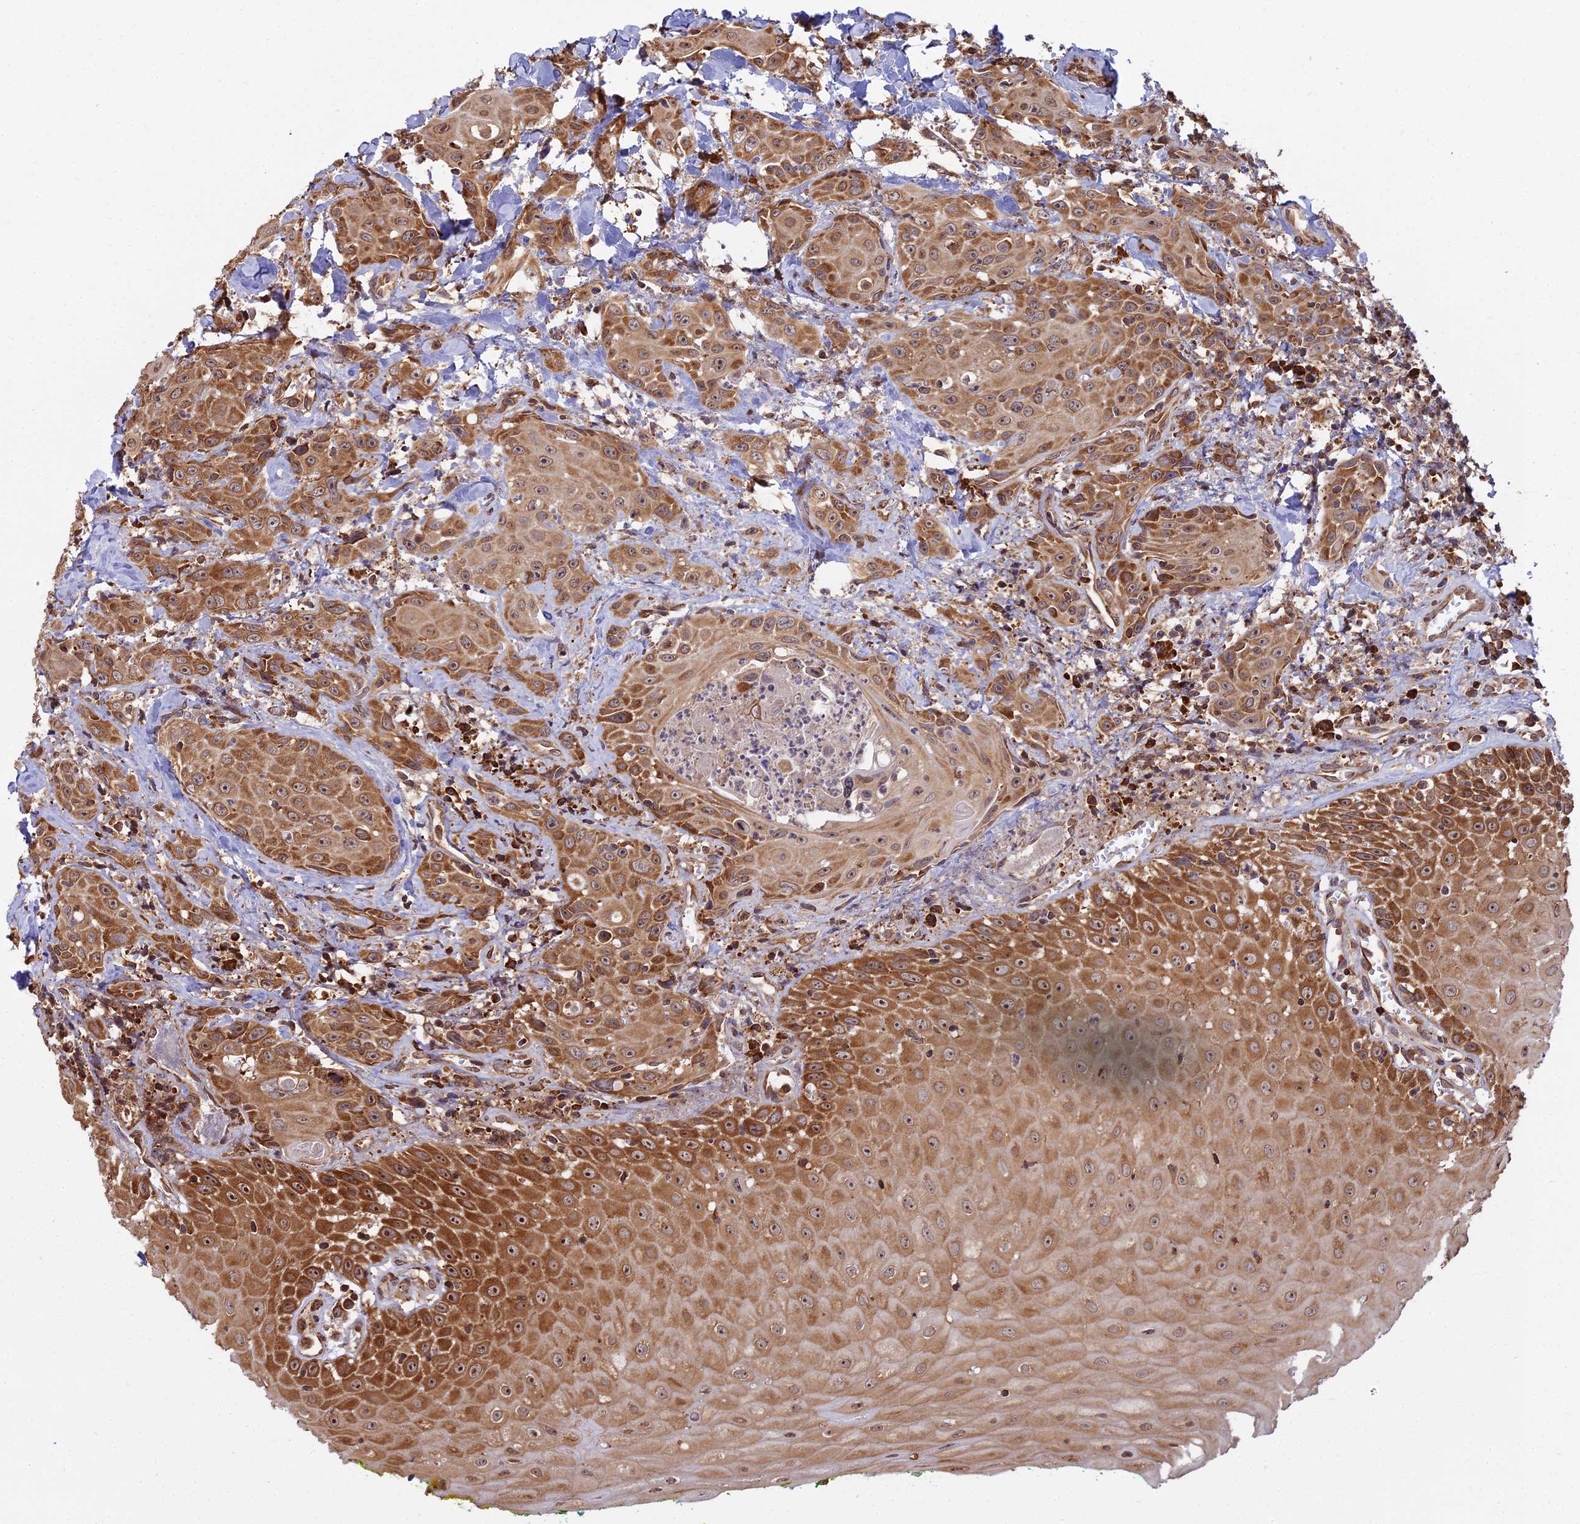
{"staining": {"intensity": "moderate", "quantity": ">75%", "location": "cytoplasmic/membranous"}, "tissue": "head and neck cancer", "cell_type": "Tumor cells", "image_type": "cancer", "snomed": [{"axis": "morphology", "description": "Squamous cell carcinoma, NOS"}, {"axis": "topography", "description": "Oral tissue"}, {"axis": "topography", "description": "Head-Neck"}], "caption": "Human head and neck squamous cell carcinoma stained with a protein marker displays moderate staining in tumor cells.", "gene": "RPL26", "patient": {"sex": "female", "age": 82}}